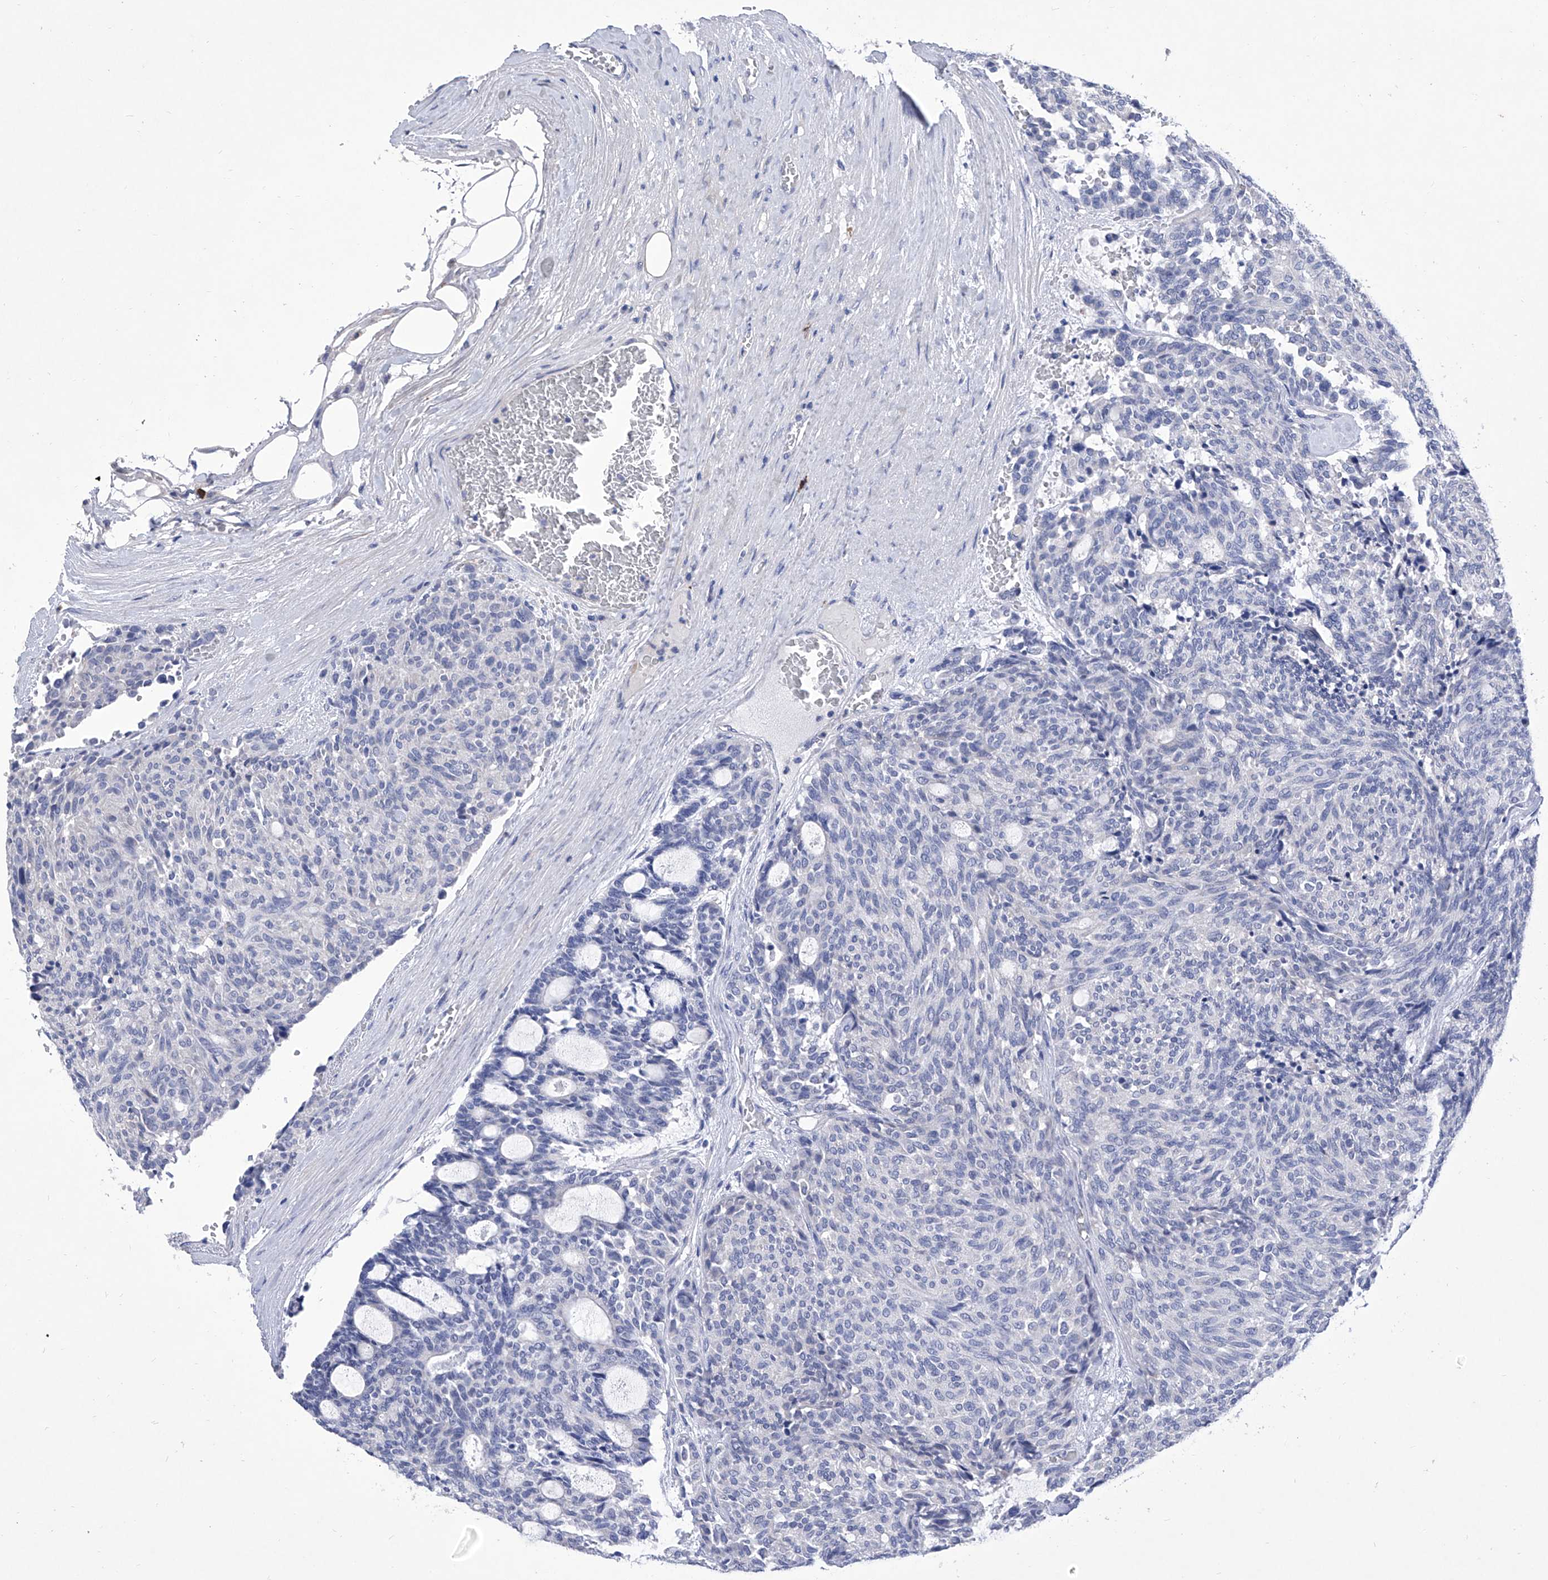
{"staining": {"intensity": "negative", "quantity": "none", "location": "none"}, "tissue": "carcinoid", "cell_type": "Tumor cells", "image_type": "cancer", "snomed": [{"axis": "morphology", "description": "Carcinoid, malignant, NOS"}, {"axis": "topography", "description": "Pancreas"}], "caption": "Human malignant carcinoid stained for a protein using immunohistochemistry (IHC) shows no expression in tumor cells.", "gene": "IFNL2", "patient": {"sex": "female", "age": 54}}